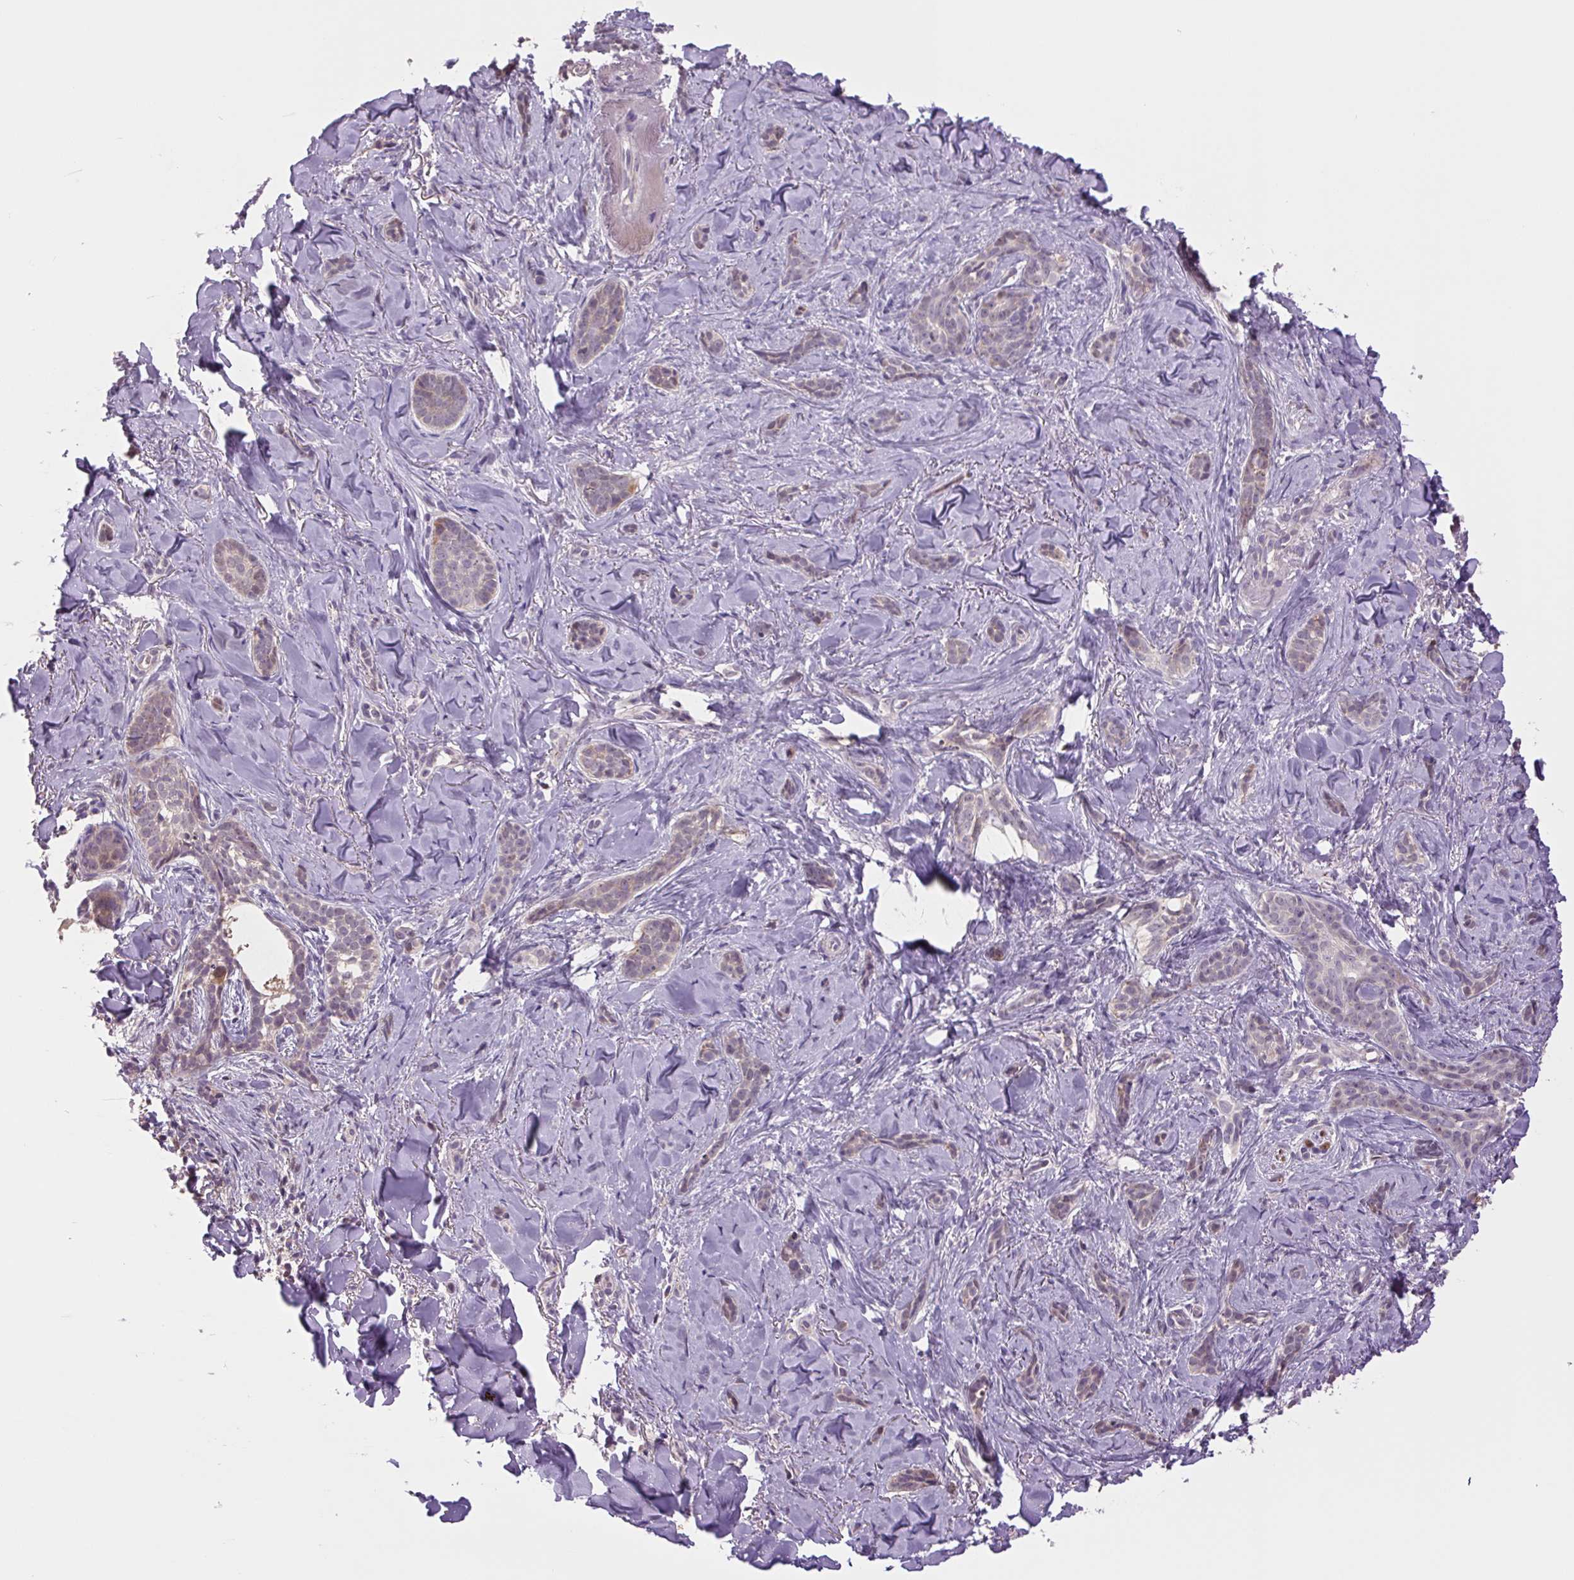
{"staining": {"intensity": "negative", "quantity": "none", "location": "none"}, "tissue": "skin cancer", "cell_type": "Tumor cells", "image_type": "cancer", "snomed": [{"axis": "morphology", "description": "Basal cell carcinoma"}, {"axis": "topography", "description": "Skin"}], "caption": "IHC histopathology image of neoplastic tissue: human skin basal cell carcinoma stained with DAB reveals no significant protein staining in tumor cells. Brightfield microscopy of immunohistochemistry (IHC) stained with DAB (3,3'-diaminobenzidine) (brown) and hematoxylin (blue), captured at high magnification.", "gene": "TMEM160", "patient": {"sex": "female", "age": 55}}